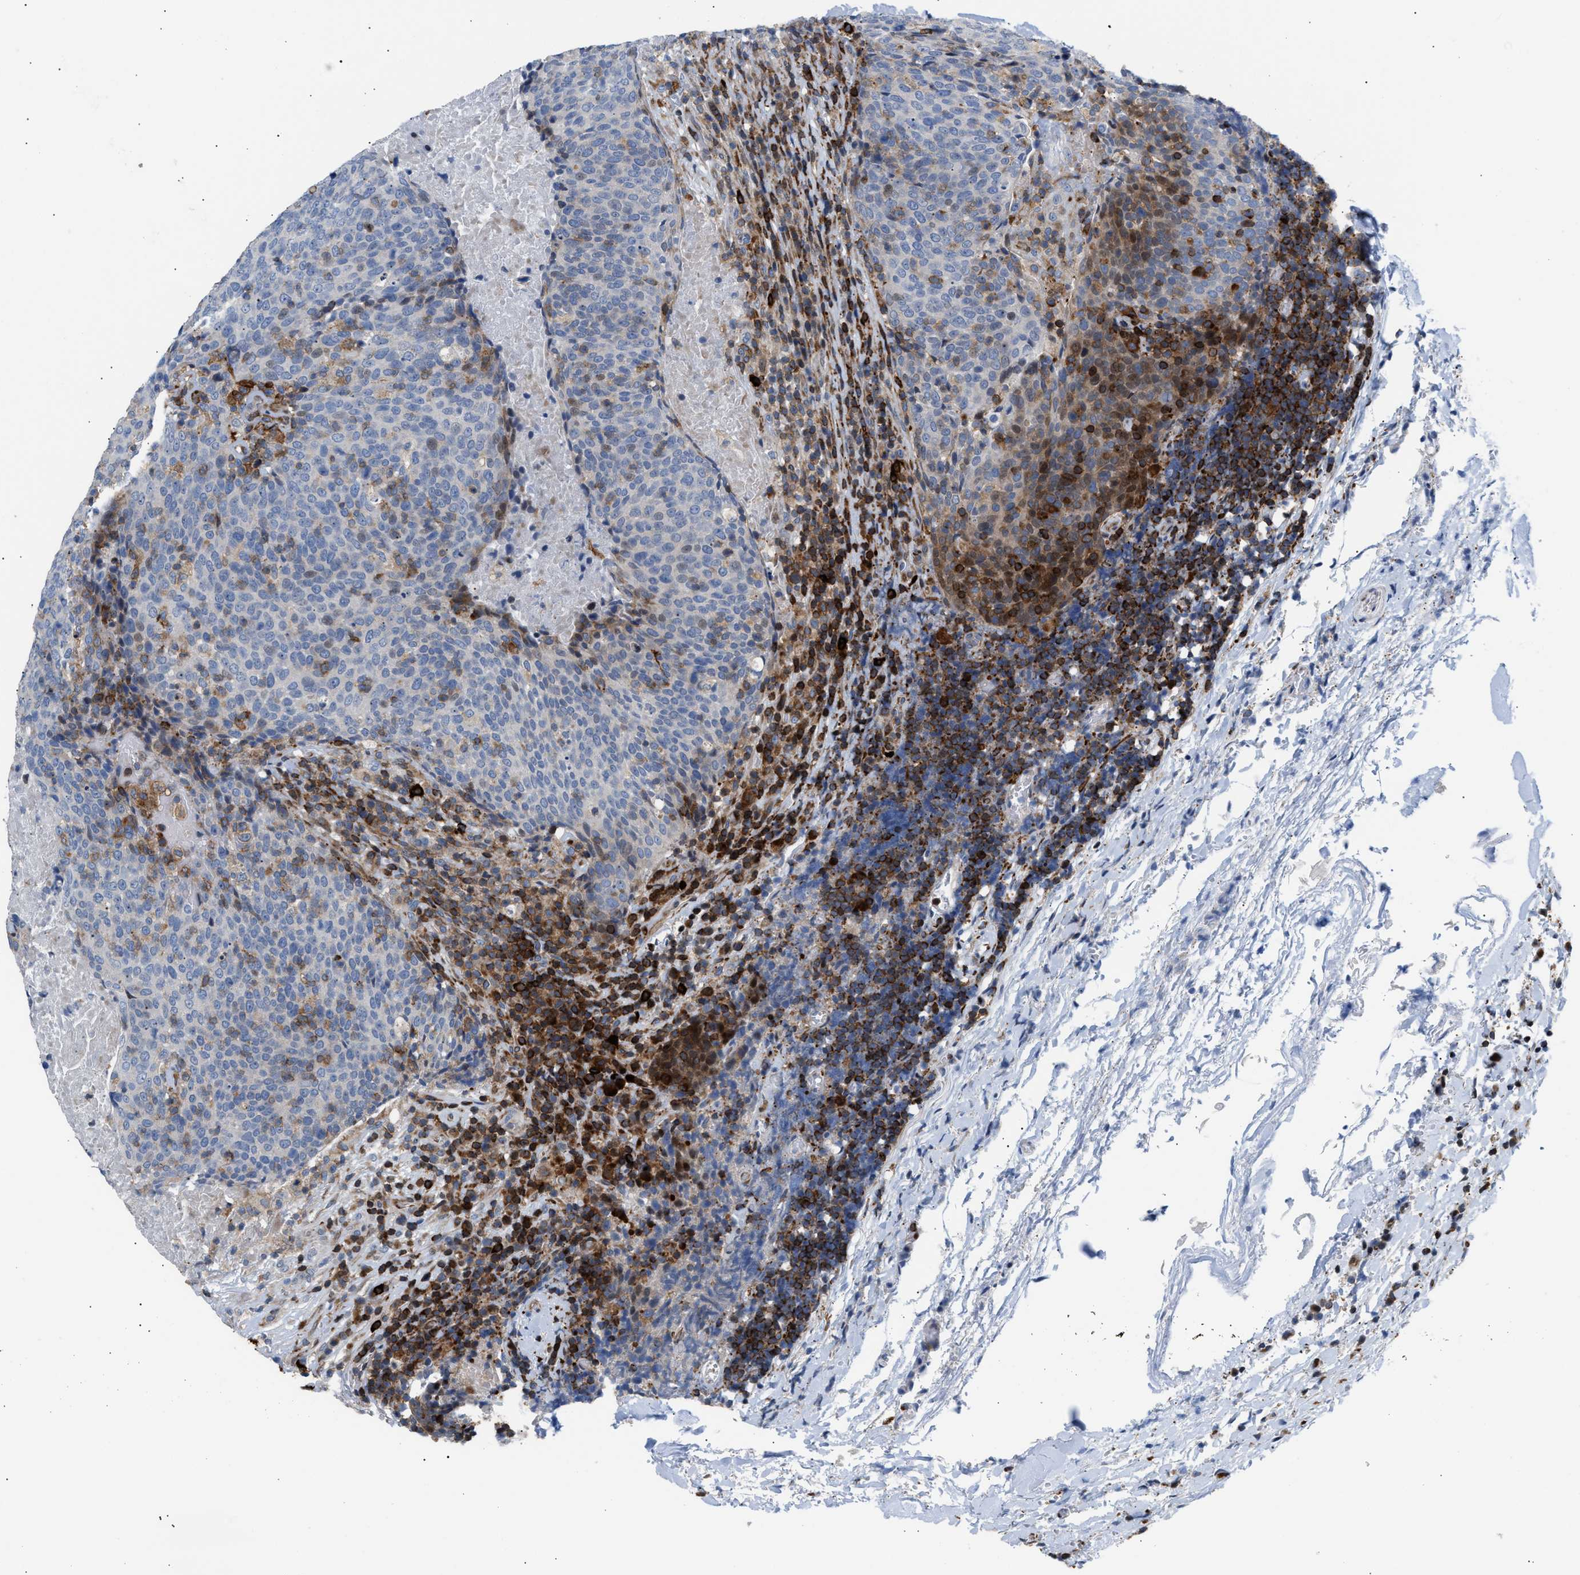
{"staining": {"intensity": "weak", "quantity": "<25%", "location": "cytoplasmic/membranous"}, "tissue": "head and neck cancer", "cell_type": "Tumor cells", "image_type": "cancer", "snomed": [{"axis": "morphology", "description": "Squamous cell carcinoma, NOS"}, {"axis": "morphology", "description": "Squamous cell carcinoma, metastatic, NOS"}, {"axis": "topography", "description": "Lymph node"}, {"axis": "topography", "description": "Head-Neck"}], "caption": "IHC histopathology image of neoplastic tissue: human head and neck cancer stained with DAB (3,3'-diaminobenzidine) exhibits no significant protein positivity in tumor cells.", "gene": "ATP9A", "patient": {"sex": "male", "age": 62}}